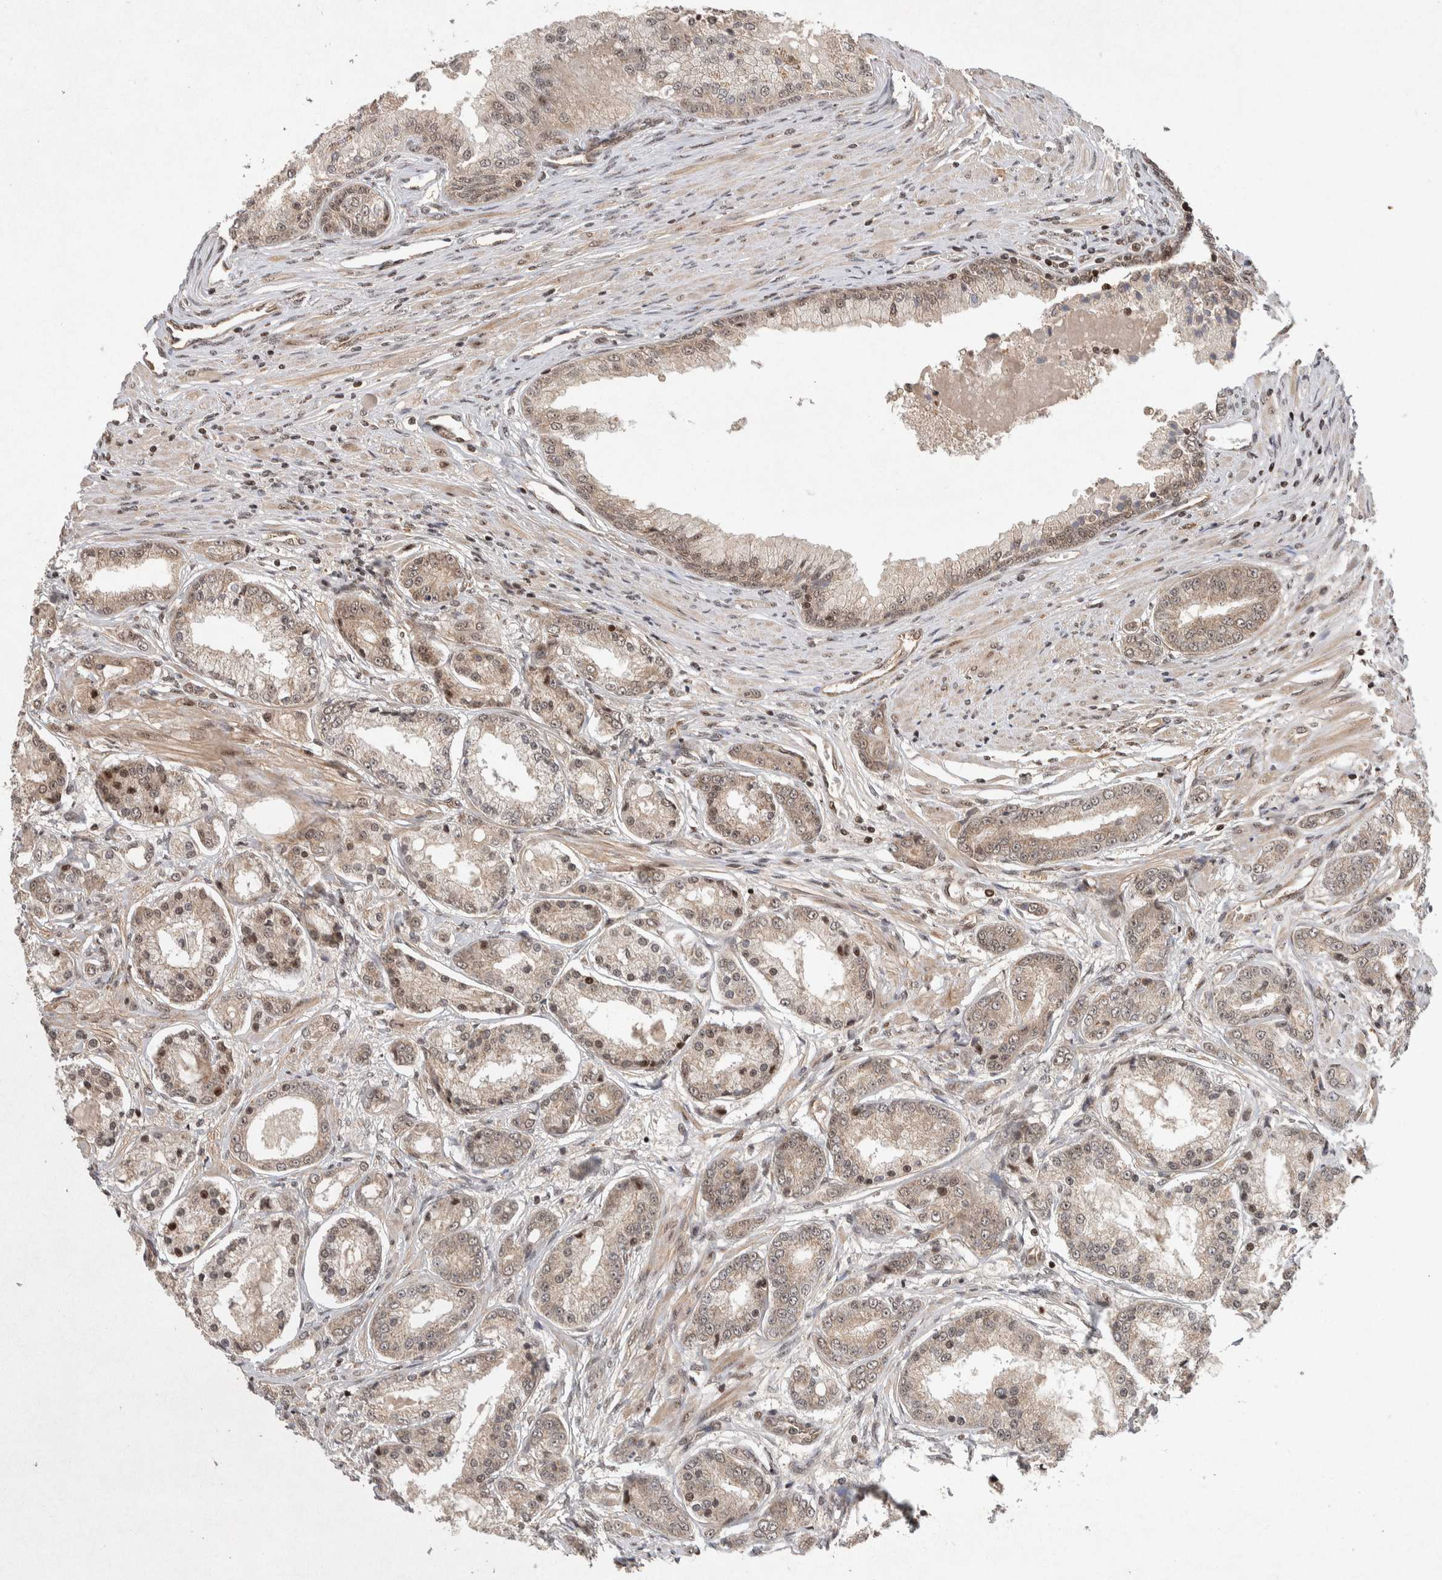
{"staining": {"intensity": "weak", "quantity": ">75%", "location": "cytoplasmic/membranous,nuclear"}, "tissue": "prostate cancer", "cell_type": "Tumor cells", "image_type": "cancer", "snomed": [{"axis": "morphology", "description": "Adenocarcinoma, High grade"}, {"axis": "topography", "description": "Prostate"}], "caption": "IHC micrograph of human adenocarcinoma (high-grade) (prostate) stained for a protein (brown), which shows low levels of weak cytoplasmic/membranous and nuclear staining in approximately >75% of tumor cells.", "gene": "TOR1B", "patient": {"sex": "male", "age": 59}}